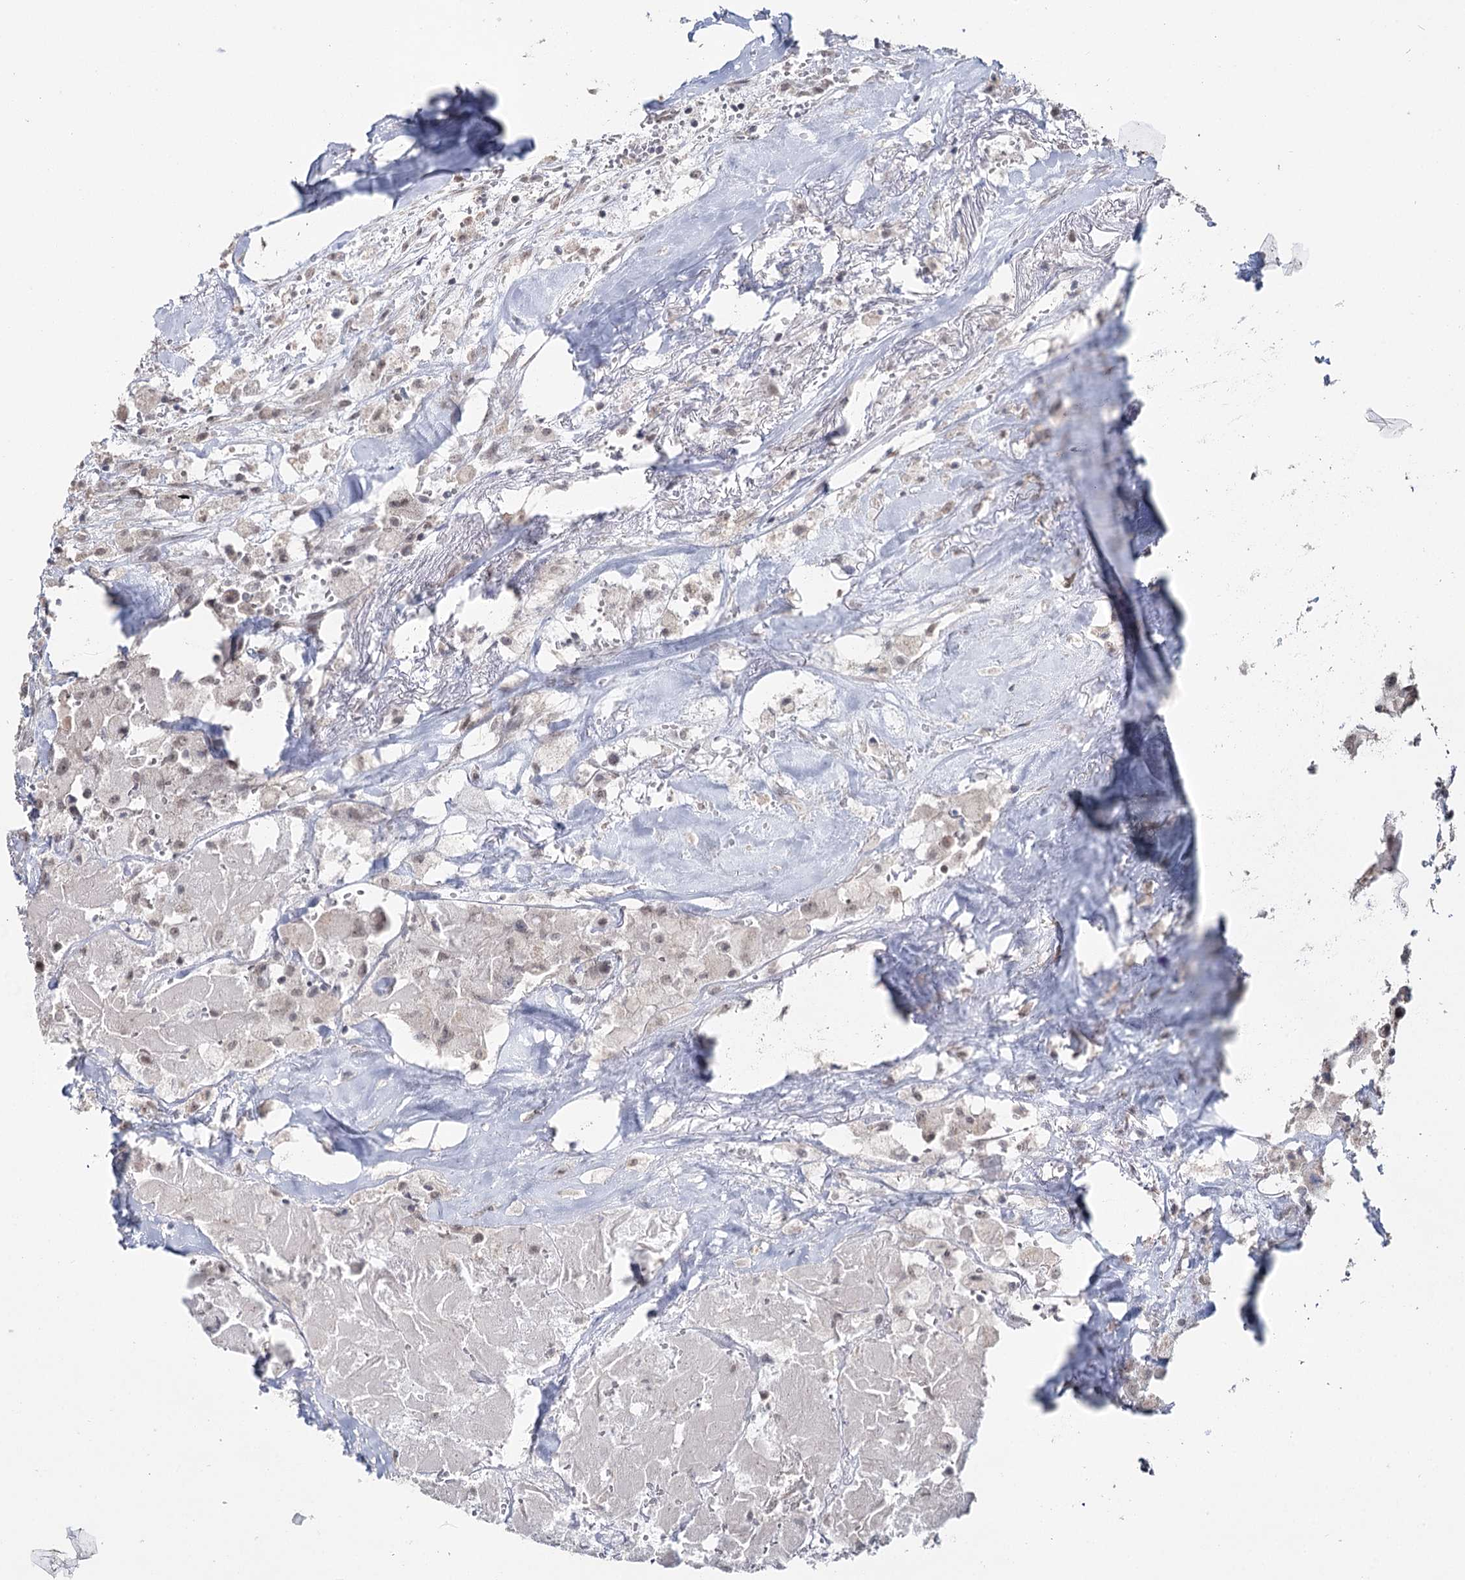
{"staining": {"intensity": "weak", "quantity": "<25%", "location": "nuclear"}, "tissue": "thyroid cancer", "cell_type": "Tumor cells", "image_type": "cancer", "snomed": [{"axis": "morphology", "description": "Papillary adenocarcinoma, NOS"}, {"axis": "topography", "description": "Thyroid gland"}], "caption": "IHC photomicrograph of neoplastic tissue: papillary adenocarcinoma (thyroid) stained with DAB (3,3'-diaminobenzidine) demonstrates no significant protein expression in tumor cells.", "gene": "PDHX", "patient": {"sex": "female", "age": 59}}